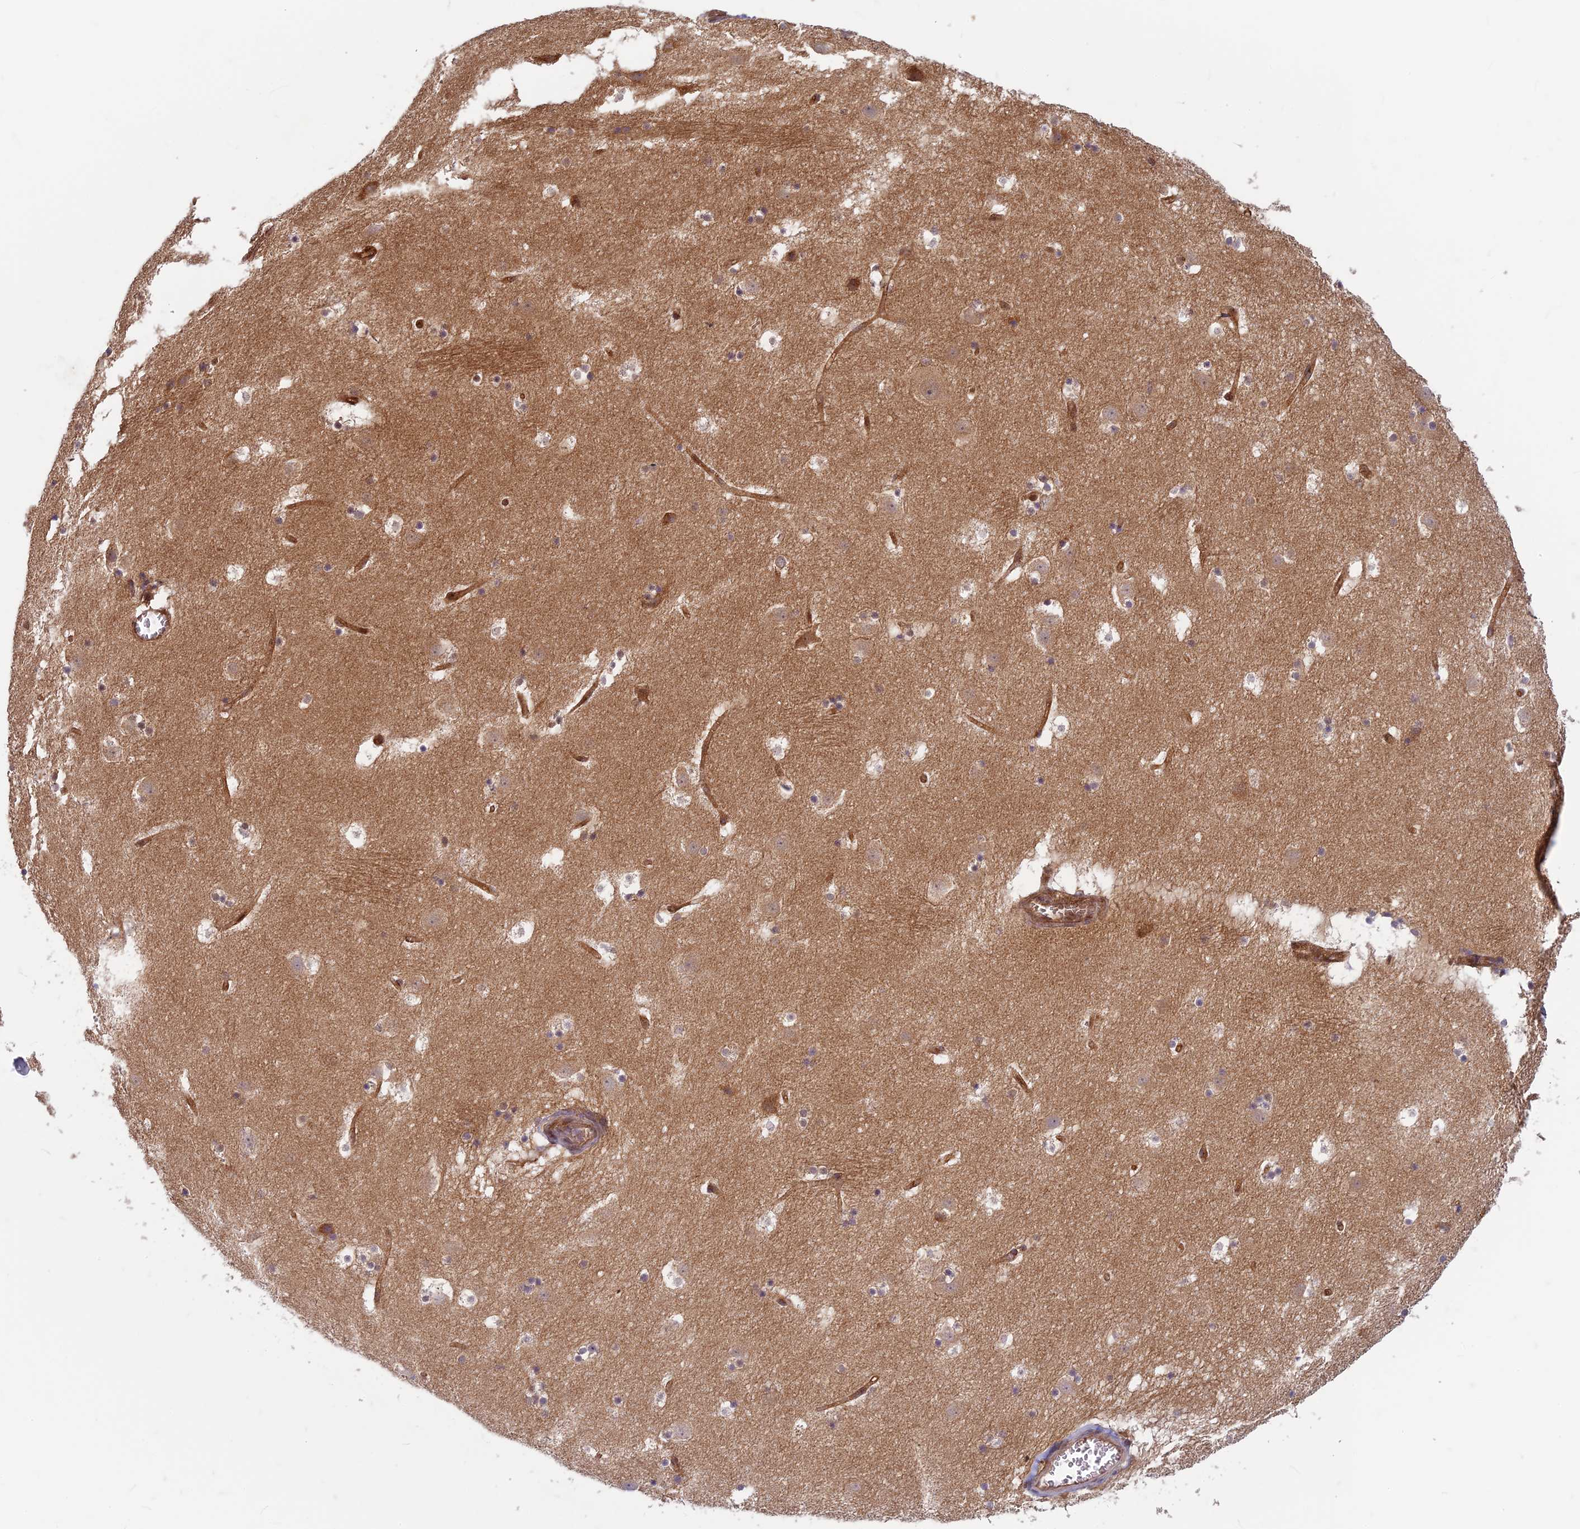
{"staining": {"intensity": "moderate", "quantity": "<25%", "location": "cytoplasmic/membranous"}, "tissue": "caudate", "cell_type": "Glial cells", "image_type": "normal", "snomed": [{"axis": "morphology", "description": "Normal tissue, NOS"}, {"axis": "topography", "description": "Lateral ventricle wall"}], "caption": "A micrograph of caudate stained for a protein shows moderate cytoplasmic/membranous brown staining in glial cells. (DAB (3,3'-diaminobenzidine) = brown stain, brightfield microscopy at high magnification).", "gene": "TCF25", "patient": {"sex": "male", "age": 45}}